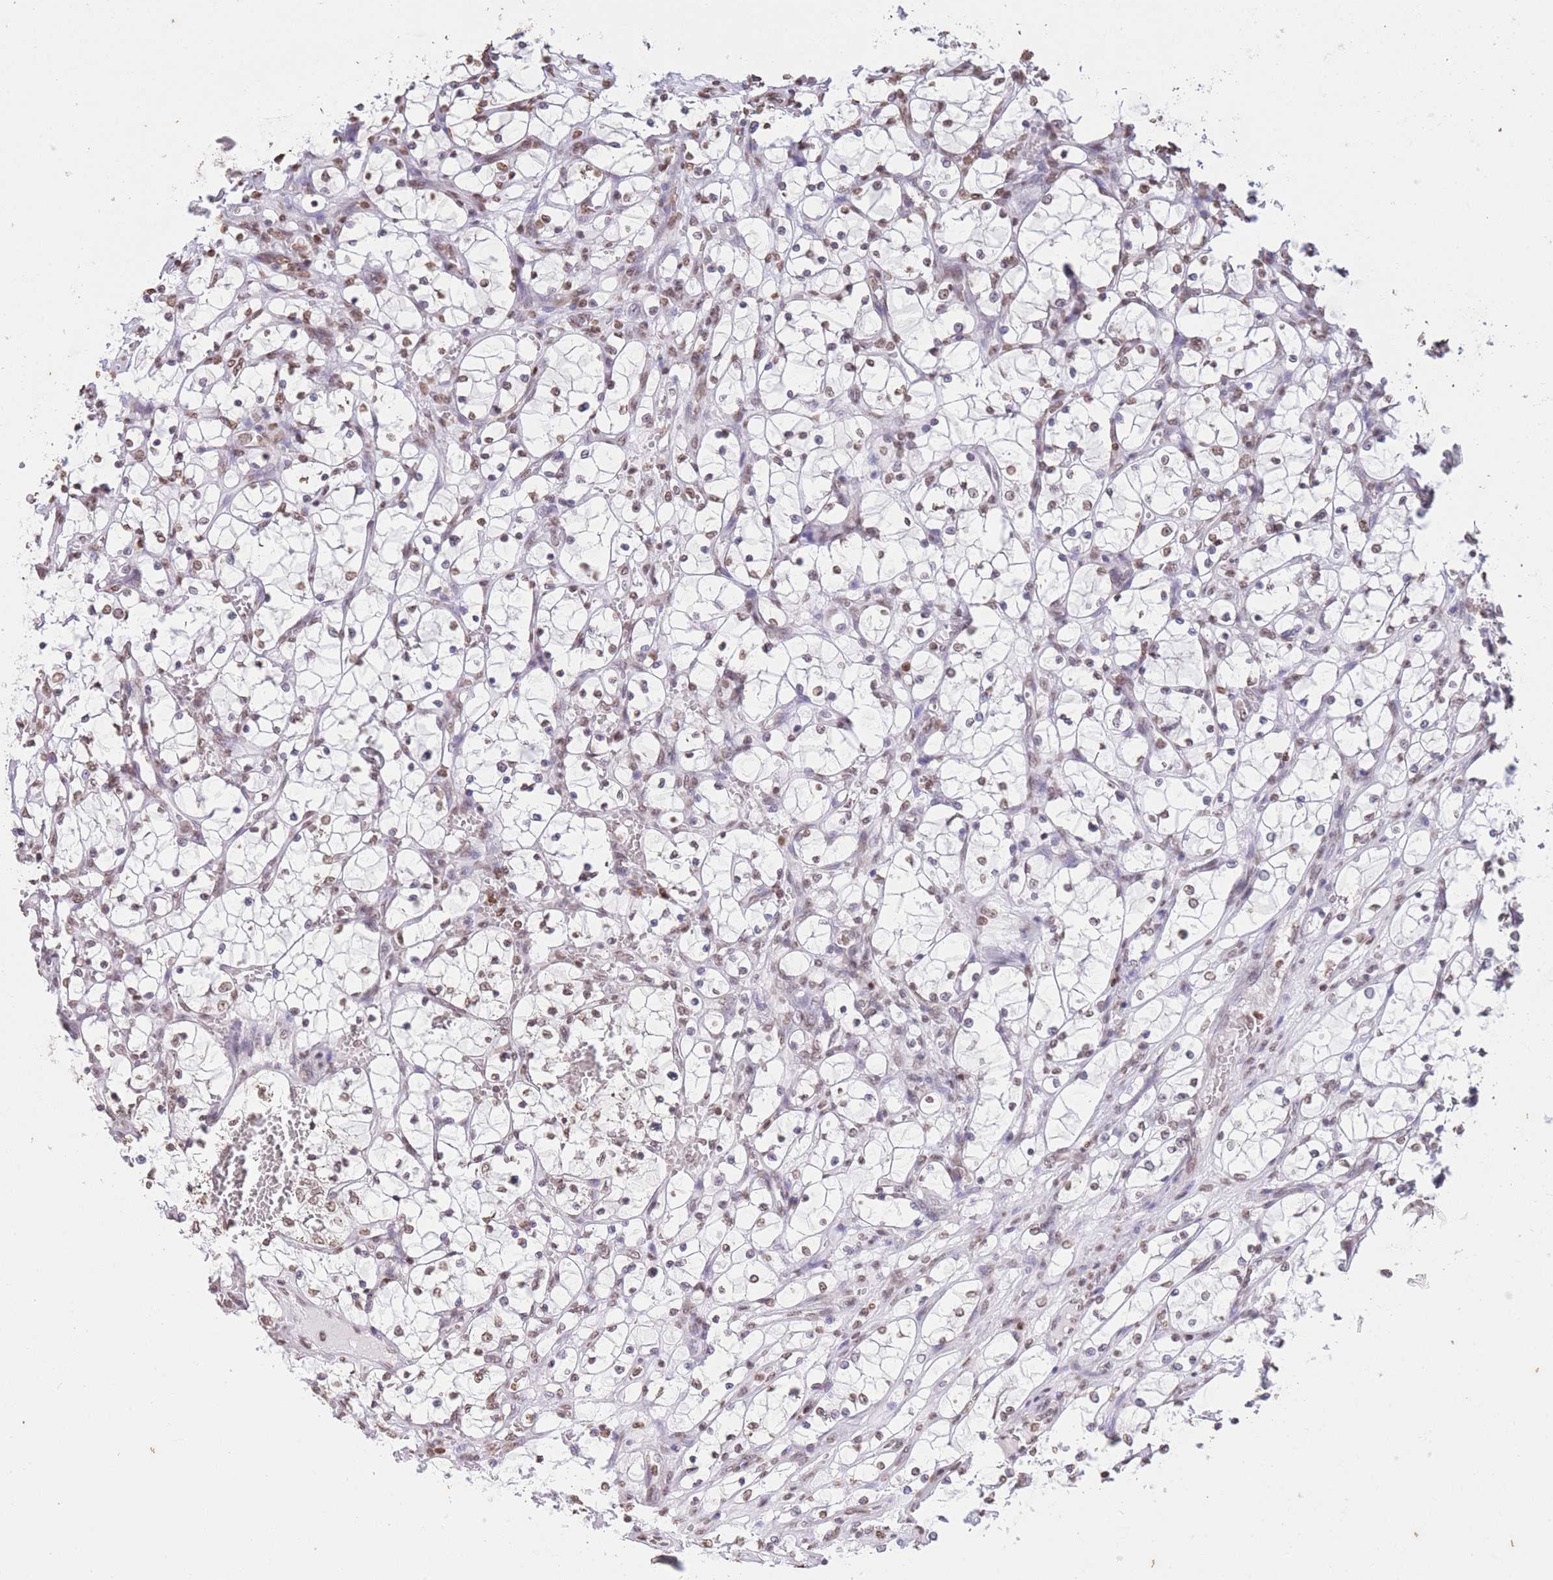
{"staining": {"intensity": "moderate", "quantity": ">75%", "location": "nuclear"}, "tissue": "renal cancer", "cell_type": "Tumor cells", "image_type": "cancer", "snomed": [{"axis": "morphology", "description": "Adenocarcinoma, NOS"}, {"axis": "topography", "description": "Kidney"}], "caption": "About >75% of tumor cells in human renal adenocarcinoma display moderate nuclear protein positivity as visualized by brown immunohistochemical staining.", "gene": "H2BC11", "patient": {"sex": "female", "age": 69}}